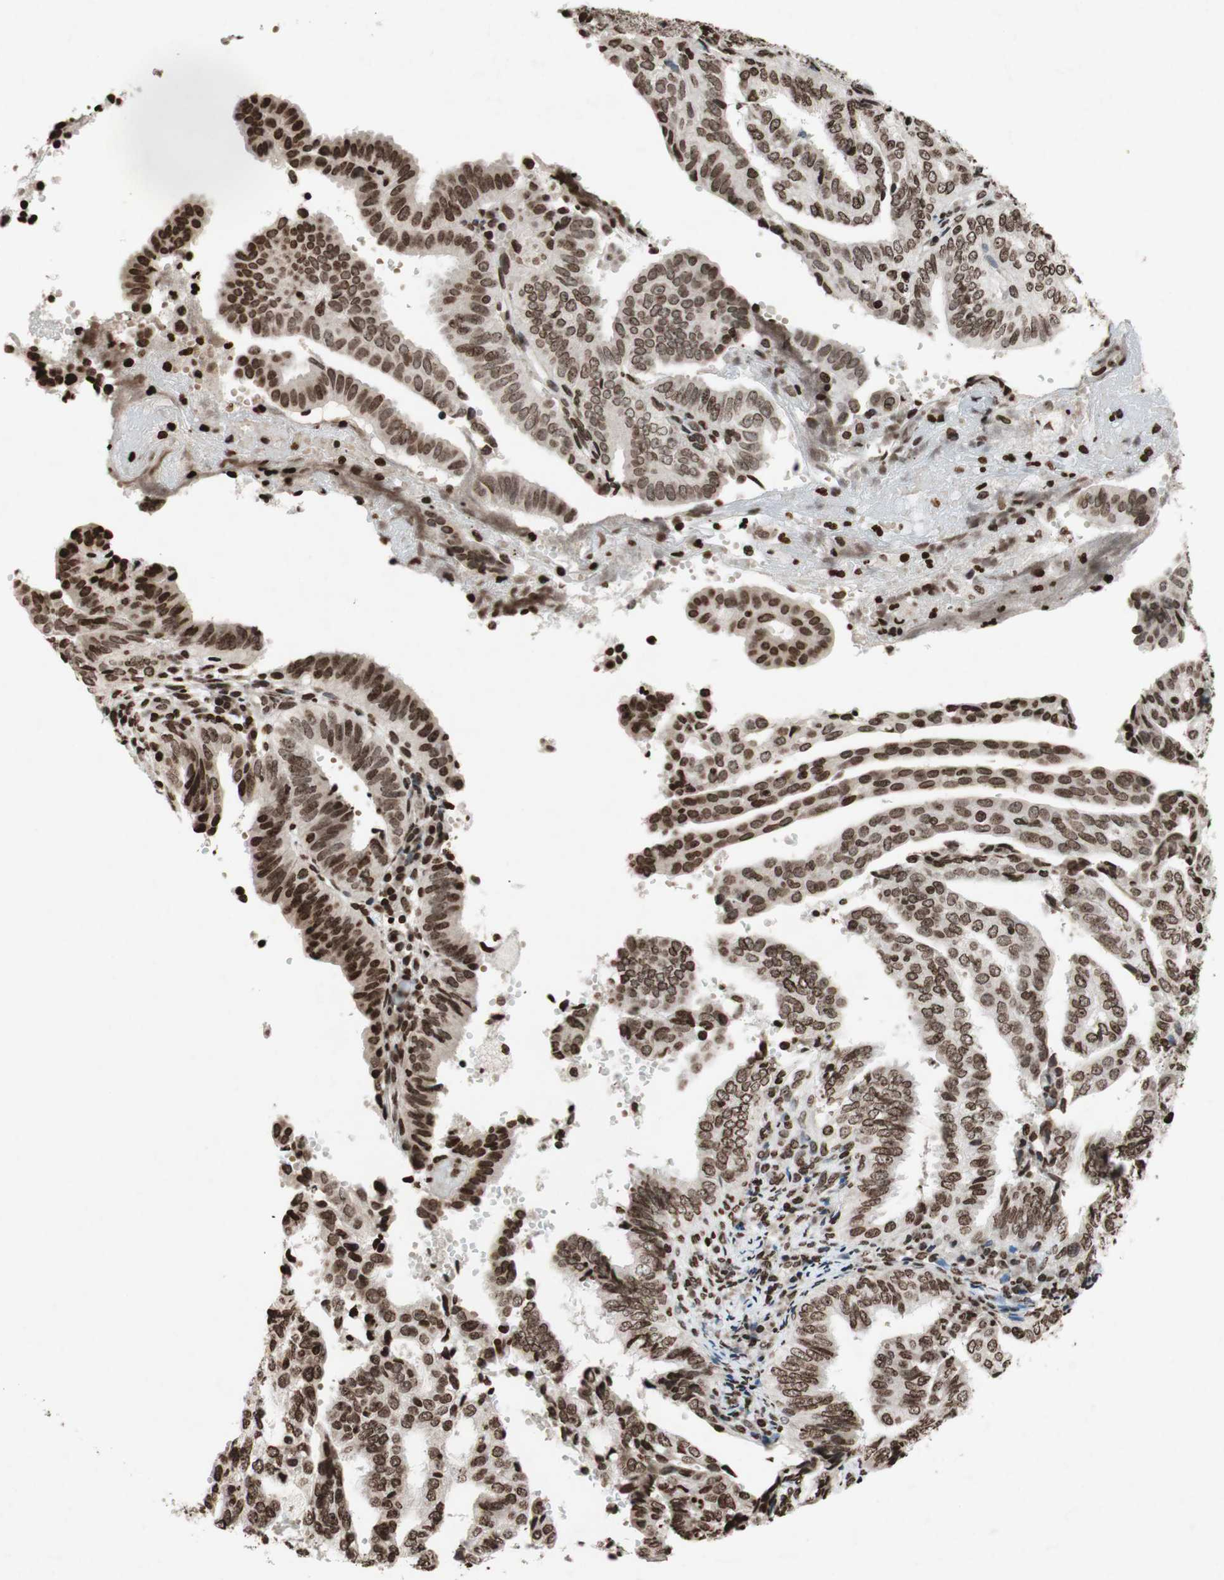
{"staining": {"intensity": "moderate", "quantity": ">75%", "location": "nuclear"}, "tissue": "endometrial cancer", "cell_type": "Tumor cells", "image_type": "cancer", "snomed": [{"axis": "morphology", "description": "Adenocarcinoma, NOS"}, {"axis": "topography", "description": "Endometrium"}], "caption": "Immunohistochemistry histopathology image of neoplastic tissue: endometrial adenocarcinoma stained using IHC displays medium levels of moderate protein expression localized specifically in the nuclear of tumor cells, appearing as a nuclear brown color.", "gene": "NCOA3", "patient": {"sex": "female", "age": 58}}